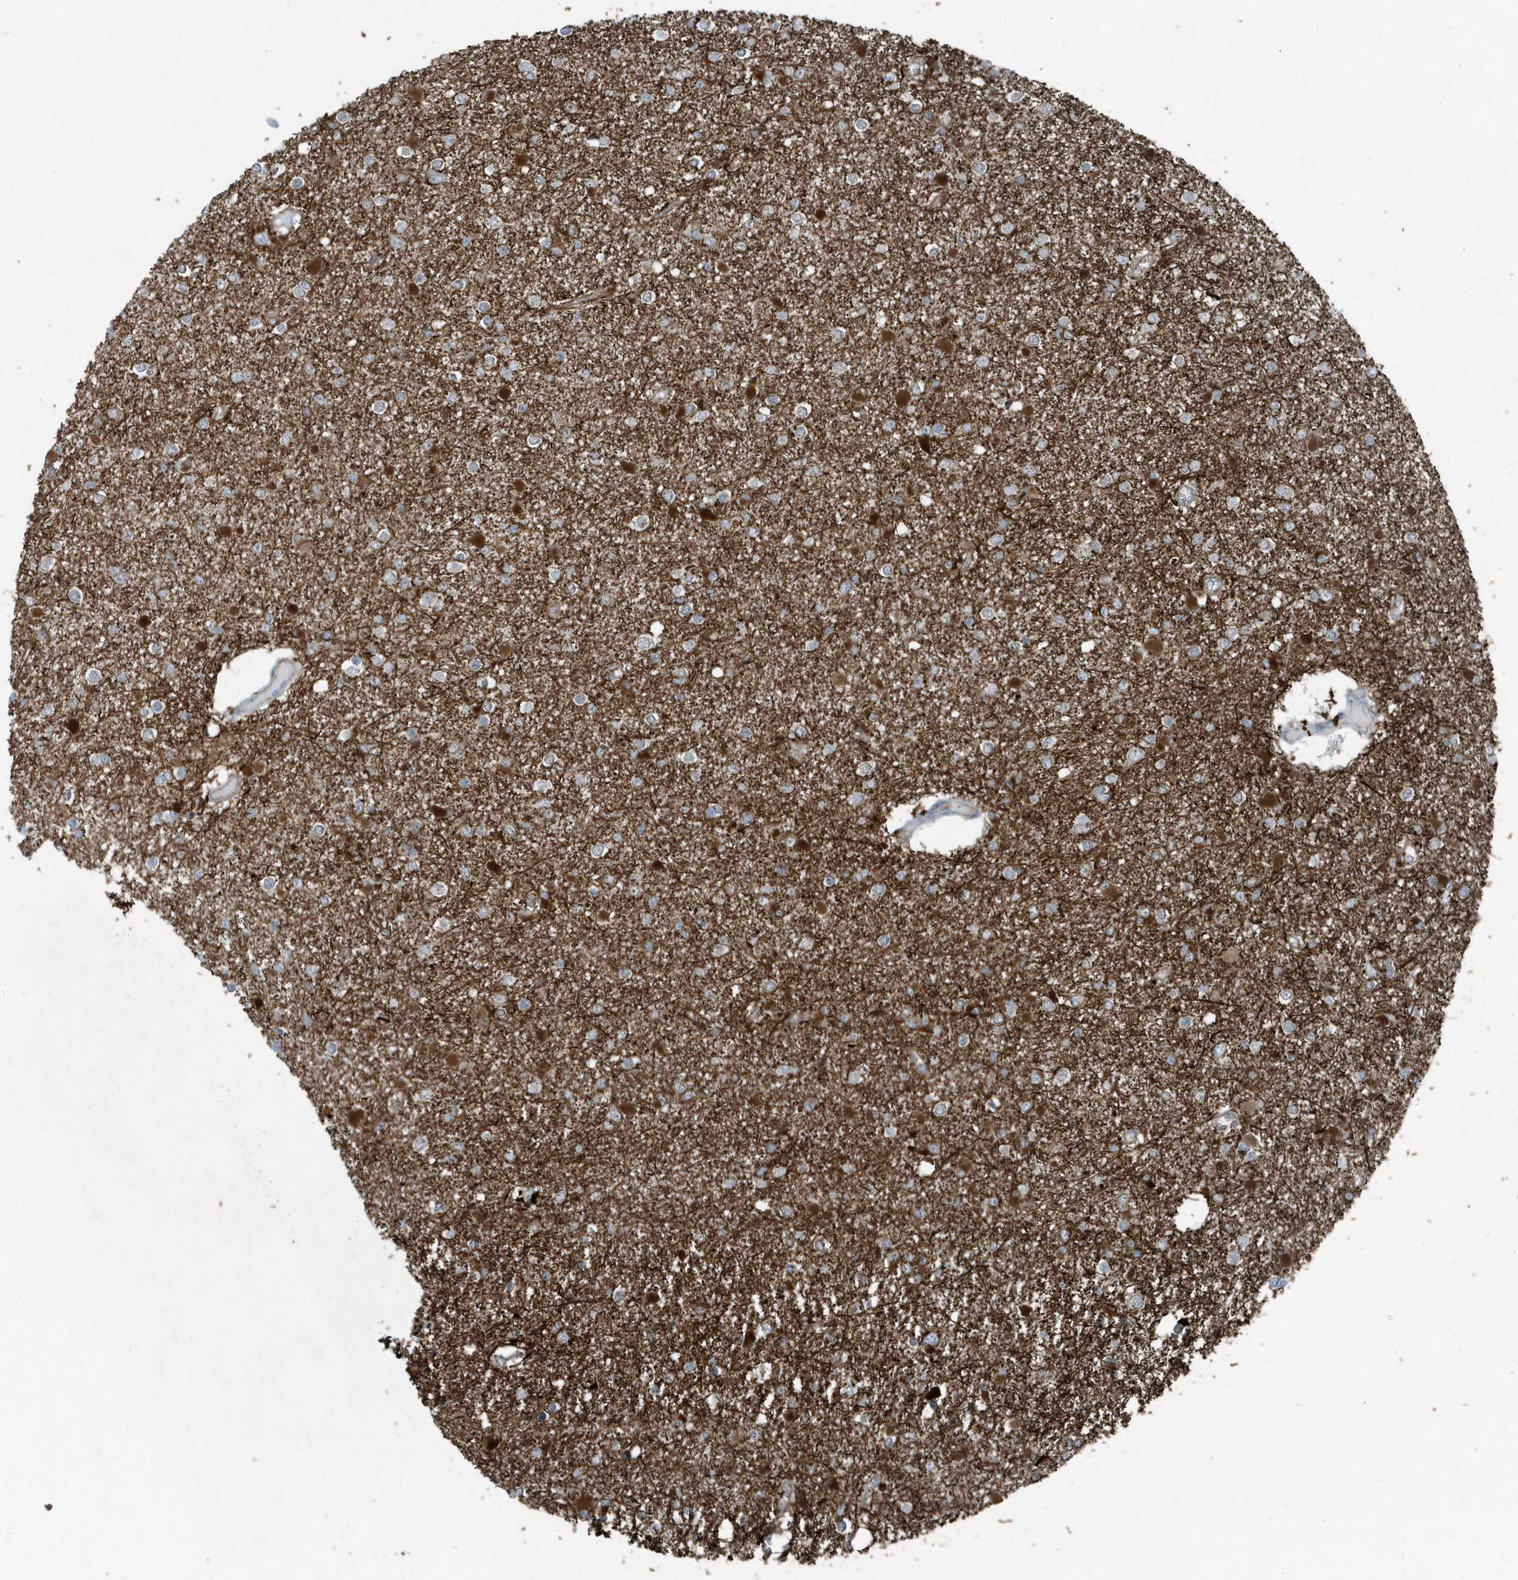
{"staining": {"intensity": "negative", "quantity": "none", "location": "none"}, "tissue": "glioma", "cell_type": "Tumor cells", "image_type": "cancer", "snomed": [{"axis": "morphology", "description": "Glioma, malignant, Low grade"}, {"axis": "topography", "description": "Brain"}], "caption": "Tumor cells are negative for protein expression in human malignant low-grade glioma.", "gene": "GCC2", "patient": {"sex": "female", "age": 22}}